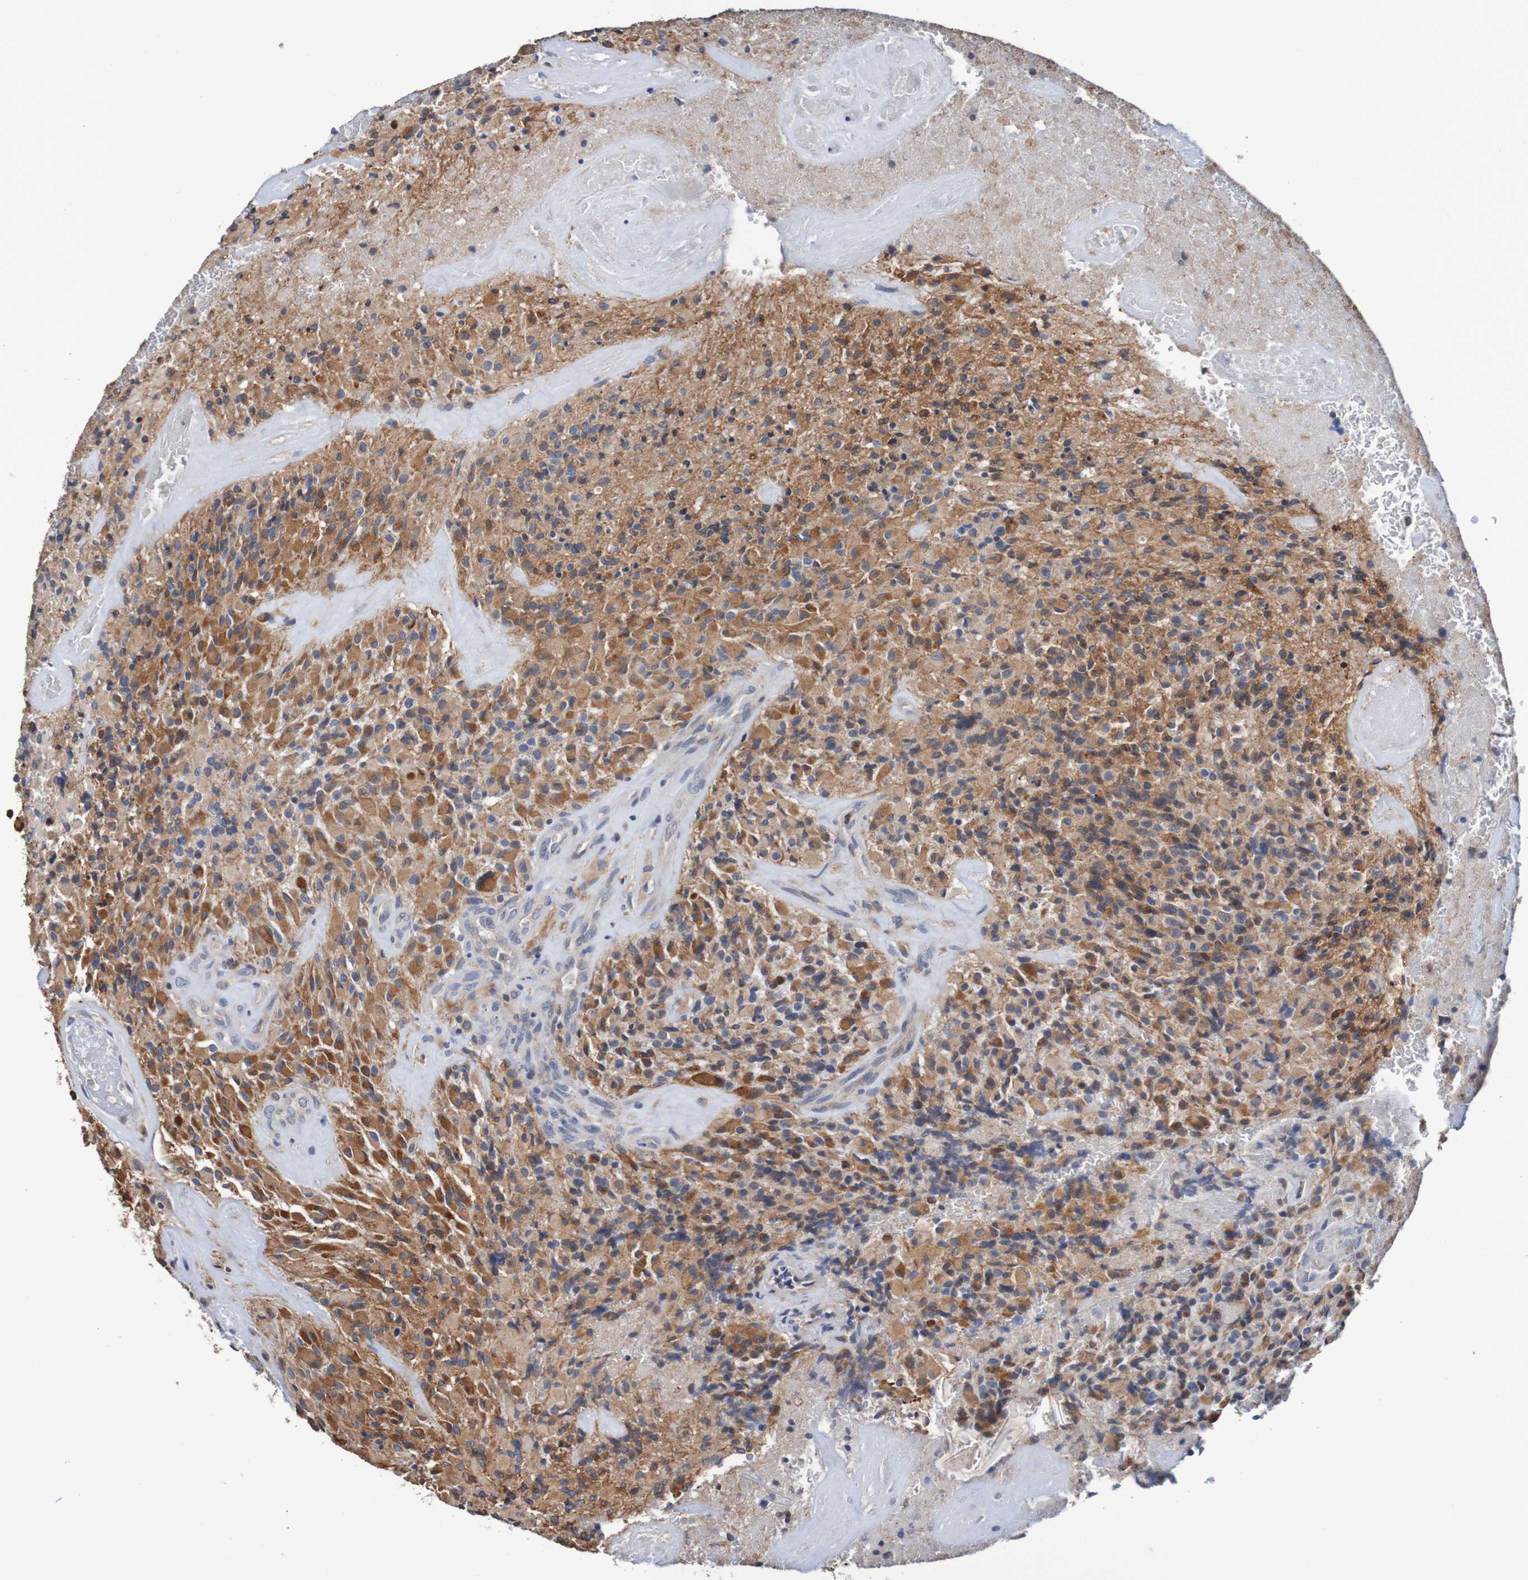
{"staining": {"intensity": "moderate", "quantity": ">75%", "location": "cytoplasmic/membranous"}, "tissue": "glioma", "cell_type": "Tumor cells", "image_type": "cancer", "snomed": [{"axis": "morphology", "description": "Glioma, malignant, High grade"}, {"axis": "topography", "description": "Brain"}], "caption": "Brown immunohistochemical staining in malignant glioma (high-grade) displays moderate cytoplasmic/membranous staining in about >75% of tumor cells. The protein of interest is shown in brown color, while the nuclei are stained blue.", "gene": "FIBP", "patient": {"sex": "male", "age": 71}}